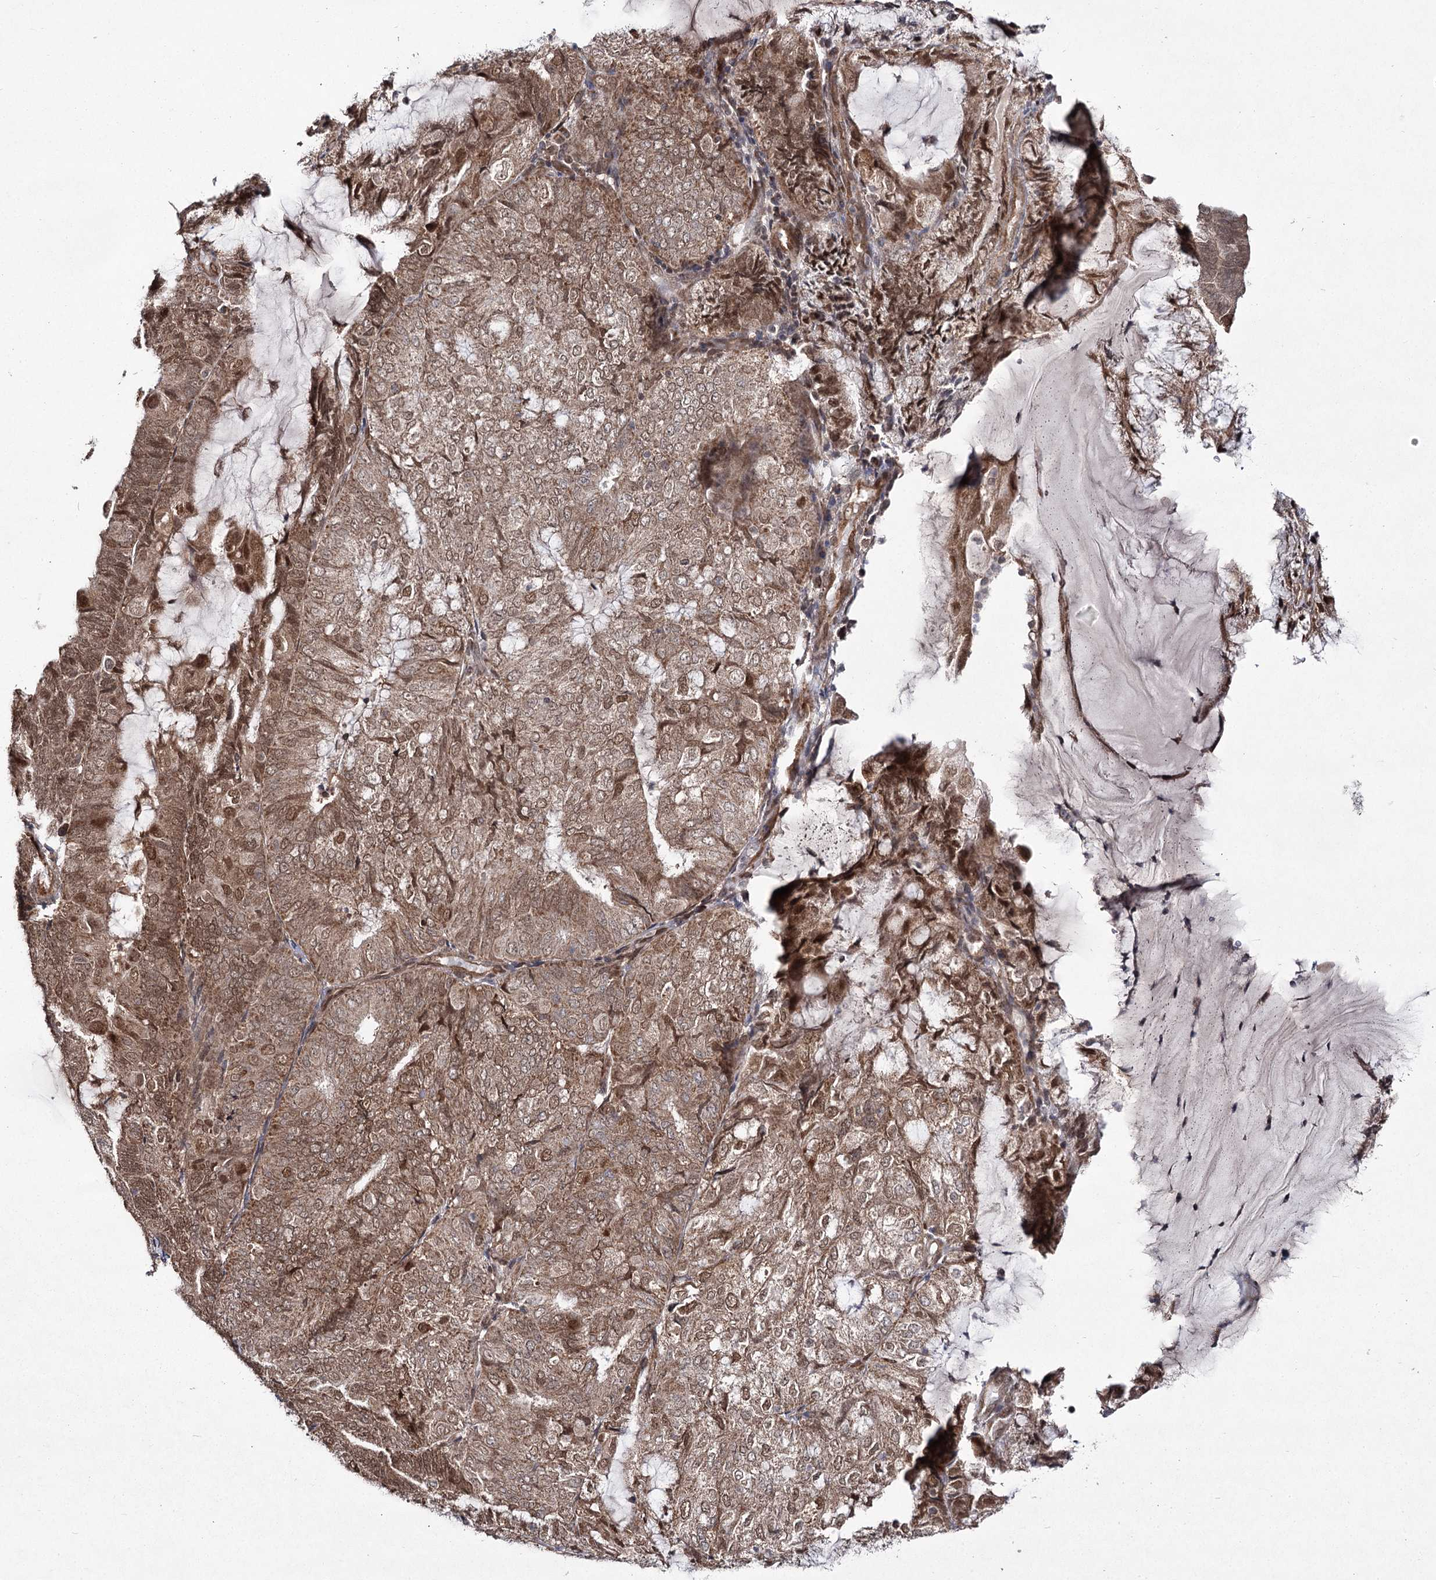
{"staining": {"intensity": "moderate", "quantity": ">75%", "location": "cytoplasmic/membranous,nuclear"}, "tissue": "endometrial cancer", "cell_type": "Tumor cells", "image_type": "cancer", "snomed": [{"axis": "morphology", "description": "Adenocarcinoma, NOS"}, {"axis": "topography", "description": "Endometrium"}], "caption": "Protein expression analysis of human adenocarcinoma (endometrial) reveals moderate cytoplasmic/membranous and nuclear expression in approximately >75% of tumor cells.", "gene": "TRNT1", "patient": {"sex": "female", "age": 81}}